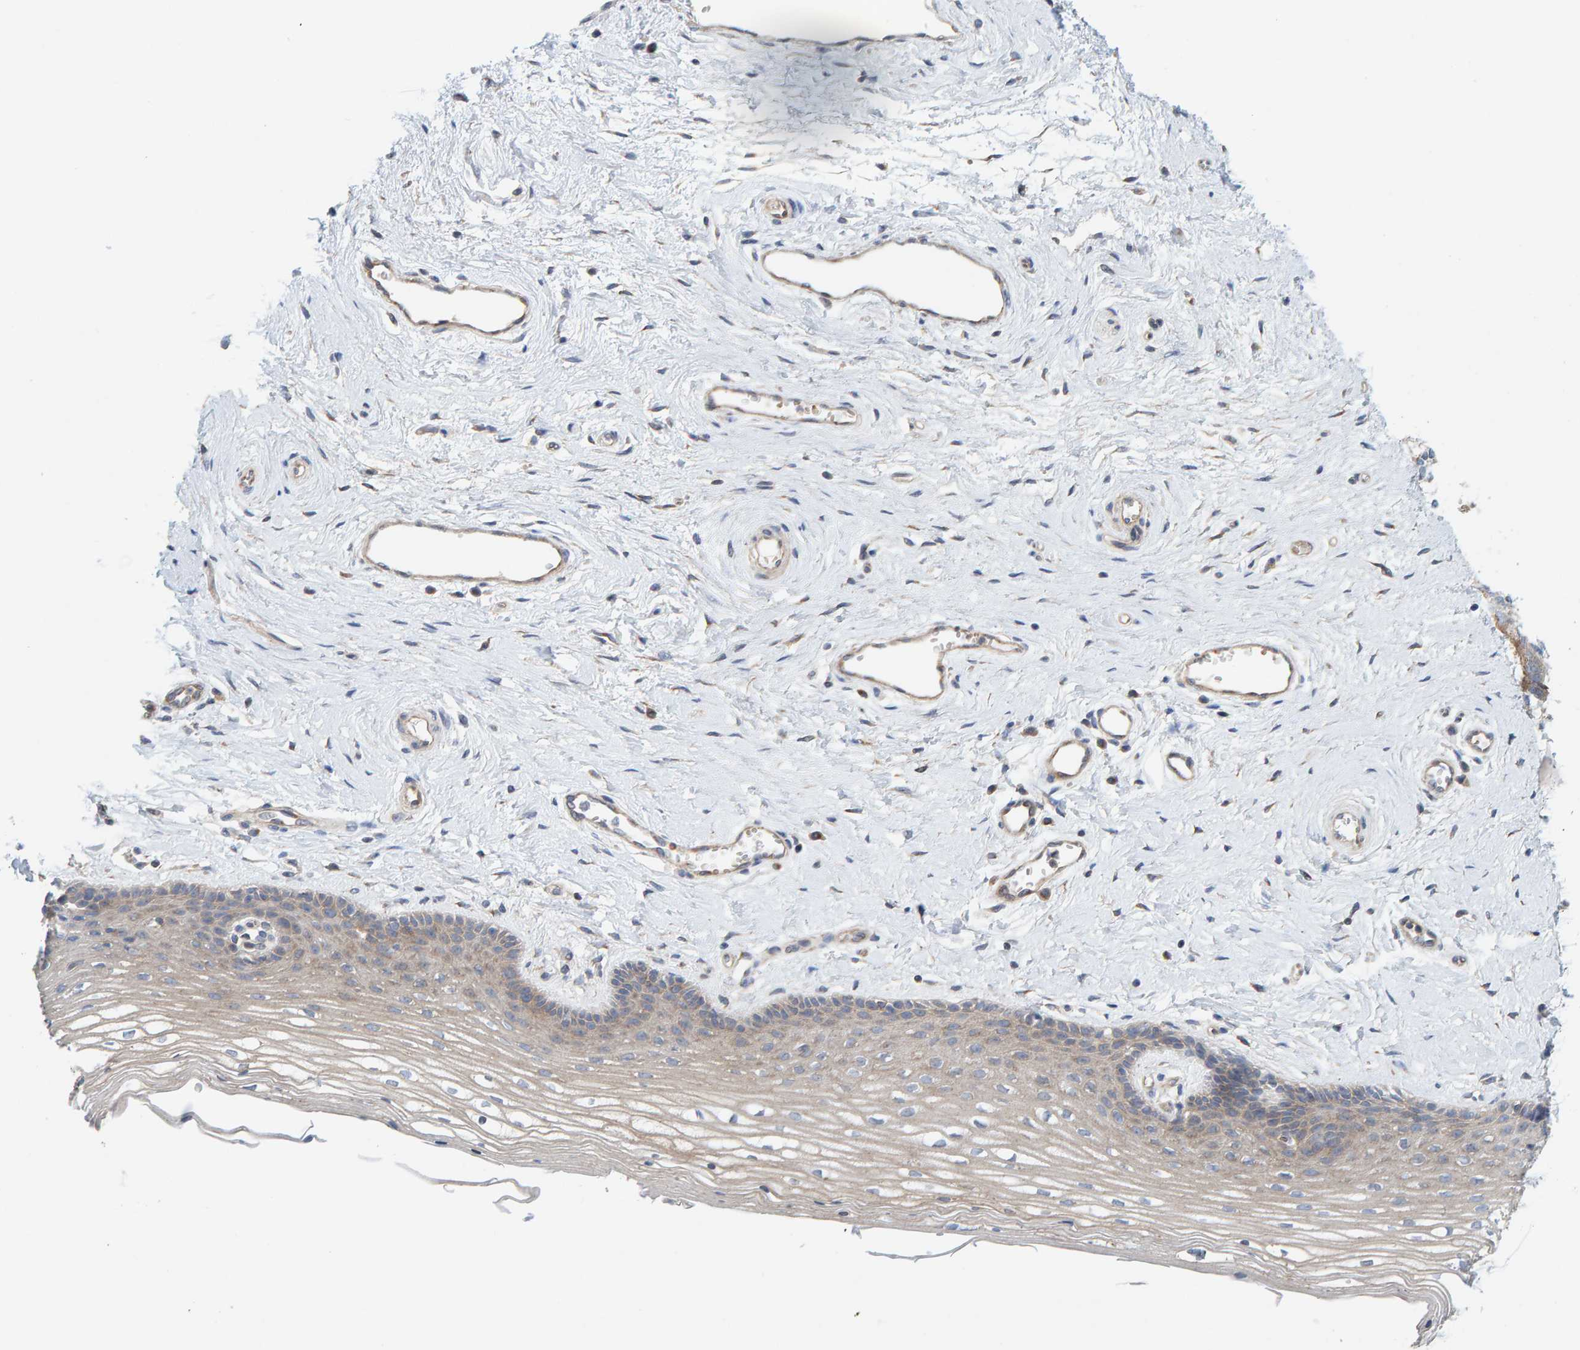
{"staining": {"intensity": "weak", "quantity": "25%-75%", "location": "cytoplasmic/membranous"}, "tissue": "vagina", "cell_type": "Squamous epithelial cells", "image_type": "normal", "snomed": [{"axis": "morphology", "description": "Normal tissue, NOS"}, {"axis": "topography", "description": "Vagina"}], "caption": "Protein analysis of benign vagina shows weak cytoplasmic/membranous positivity in approximately 25%-75% of squamous epithelial cells.", "gene": "UBAP1", "patient": {"sex": "female", "age": 46}}